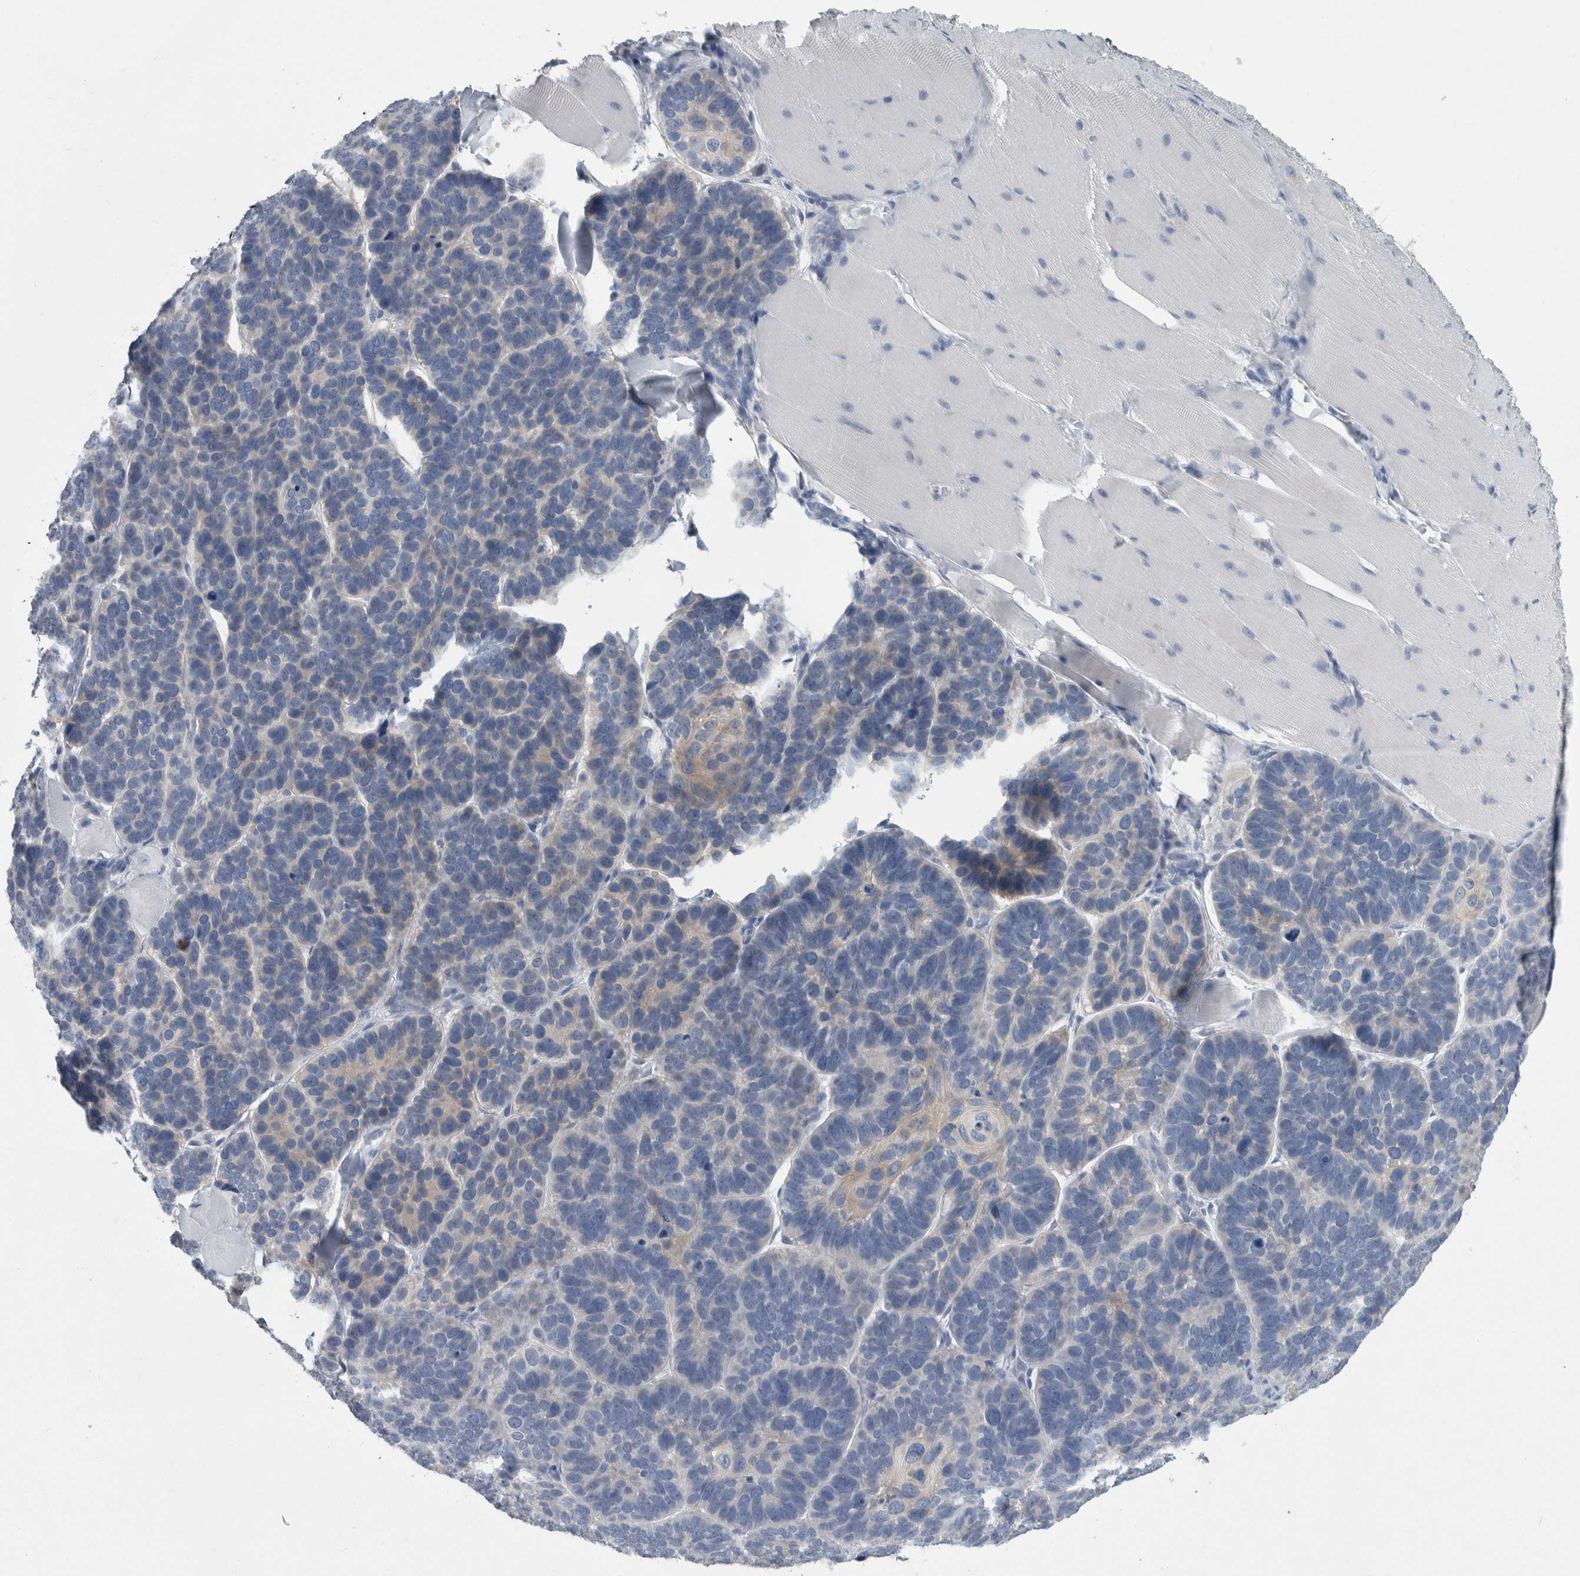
{"staining": {"intensity": "negative", "quantity": "none", "location": "none"}, "tissue": "skin cancer", "cell_type": "Tumor cells", "image_type": "cancer", "snomed": [{"axis": "morphology", "description": "Basal cell carcinoma"}, {"axis": "topography", "description": "Skin"}], "caption": "An image of human skin basal cell carcinoma is negative for staining in tumor cells. (Brightfield microscopy of DAB (3,3'-diaminobenzidine) IHC at high magnification).", "gene": "FAM83H", "patient": {"sex": "male", "age": 62}}